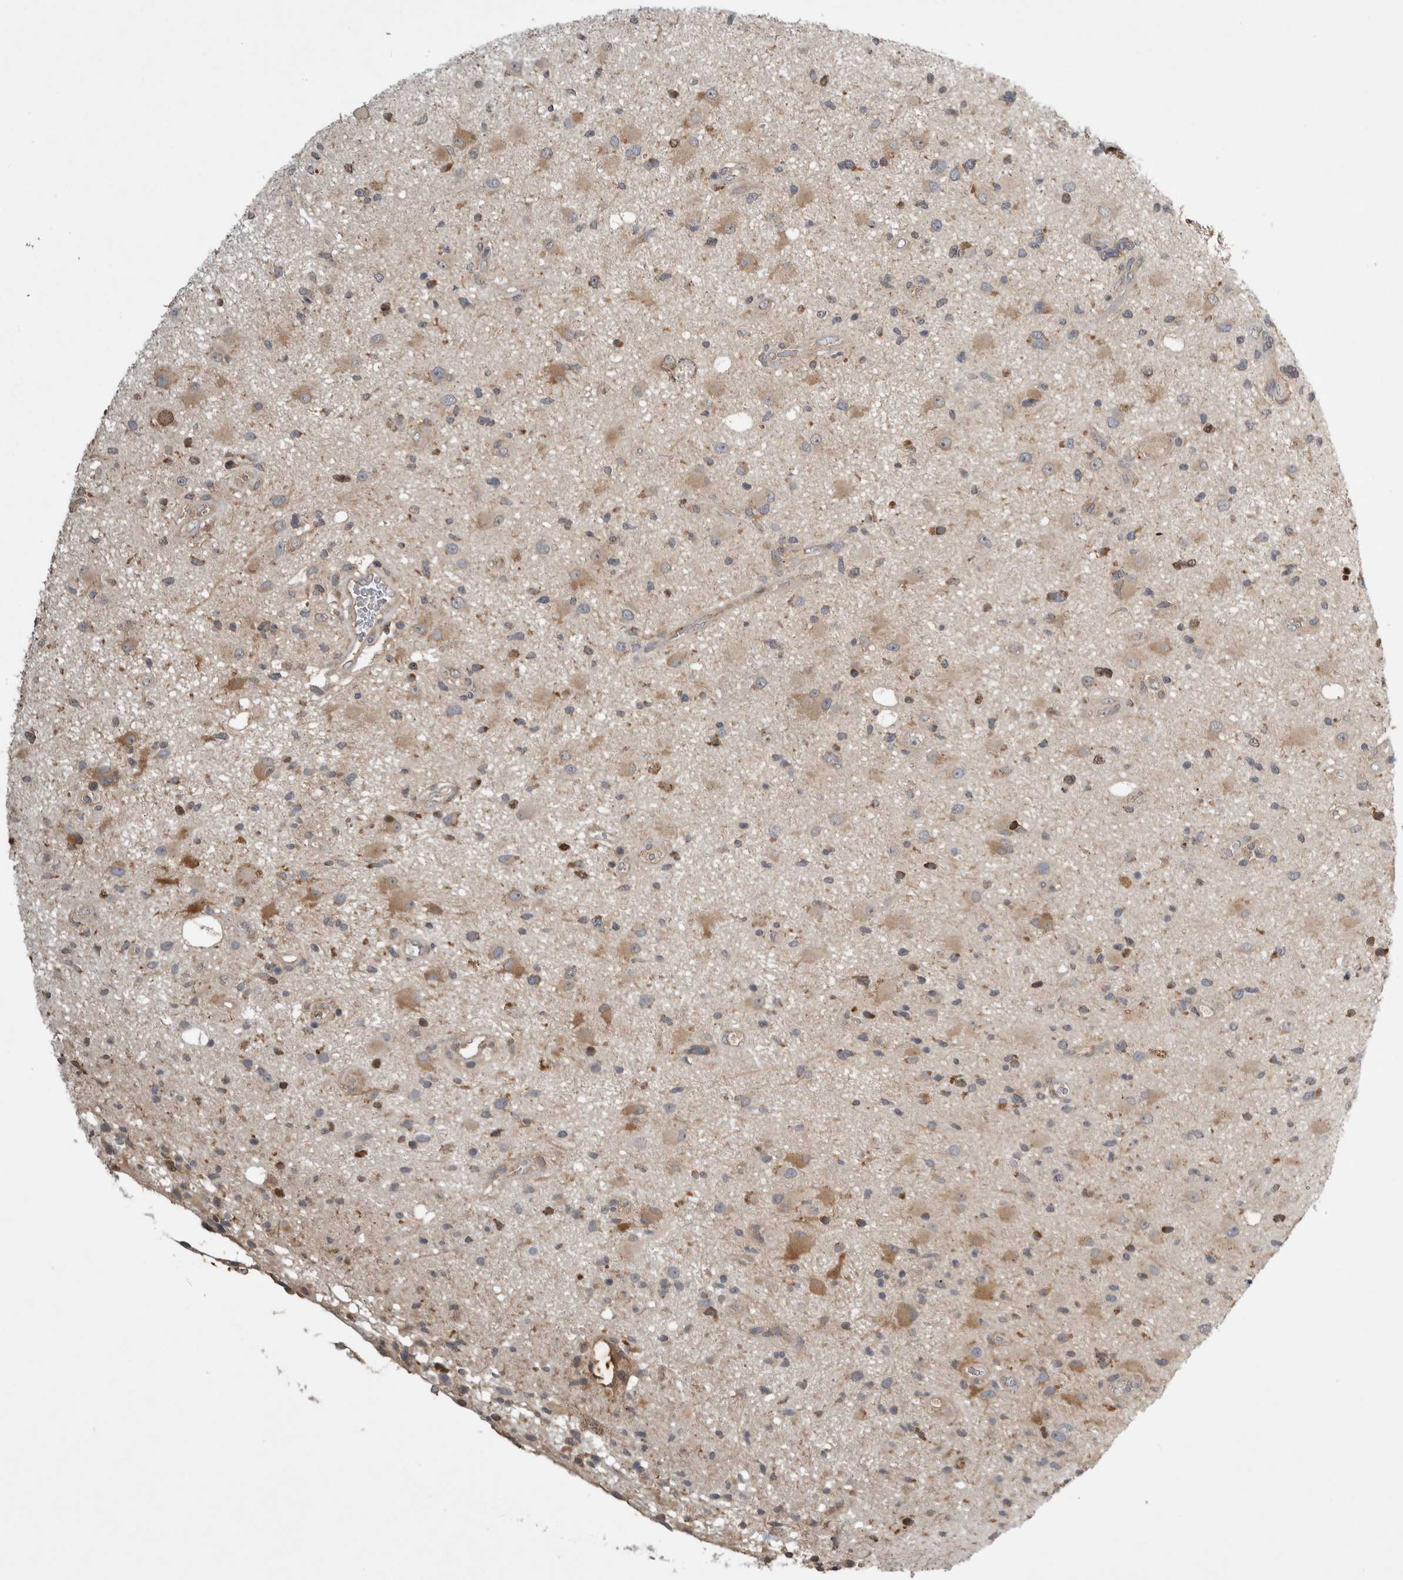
{"staining": {"intensity": "weak", "quantity": "25%-75%", "location": "cytoplasmic/membranous"}, "tissue": "glioma", "cell_type": "Tumor cells", "image_type": "cancer", "snomed": [{"axis": "morphology", "description": "Glioma, malignant, High grade"}, {"axis": "topography", "description": "Brain"}], "caption": "Immunohistochemical staining of glioma shows low levels of weak cytoplasmic/membranous protein staining in about 25%-75% of tumor cells.", "gene": "TRMT61B", "patient": {"sex": "male", "age": 33}}